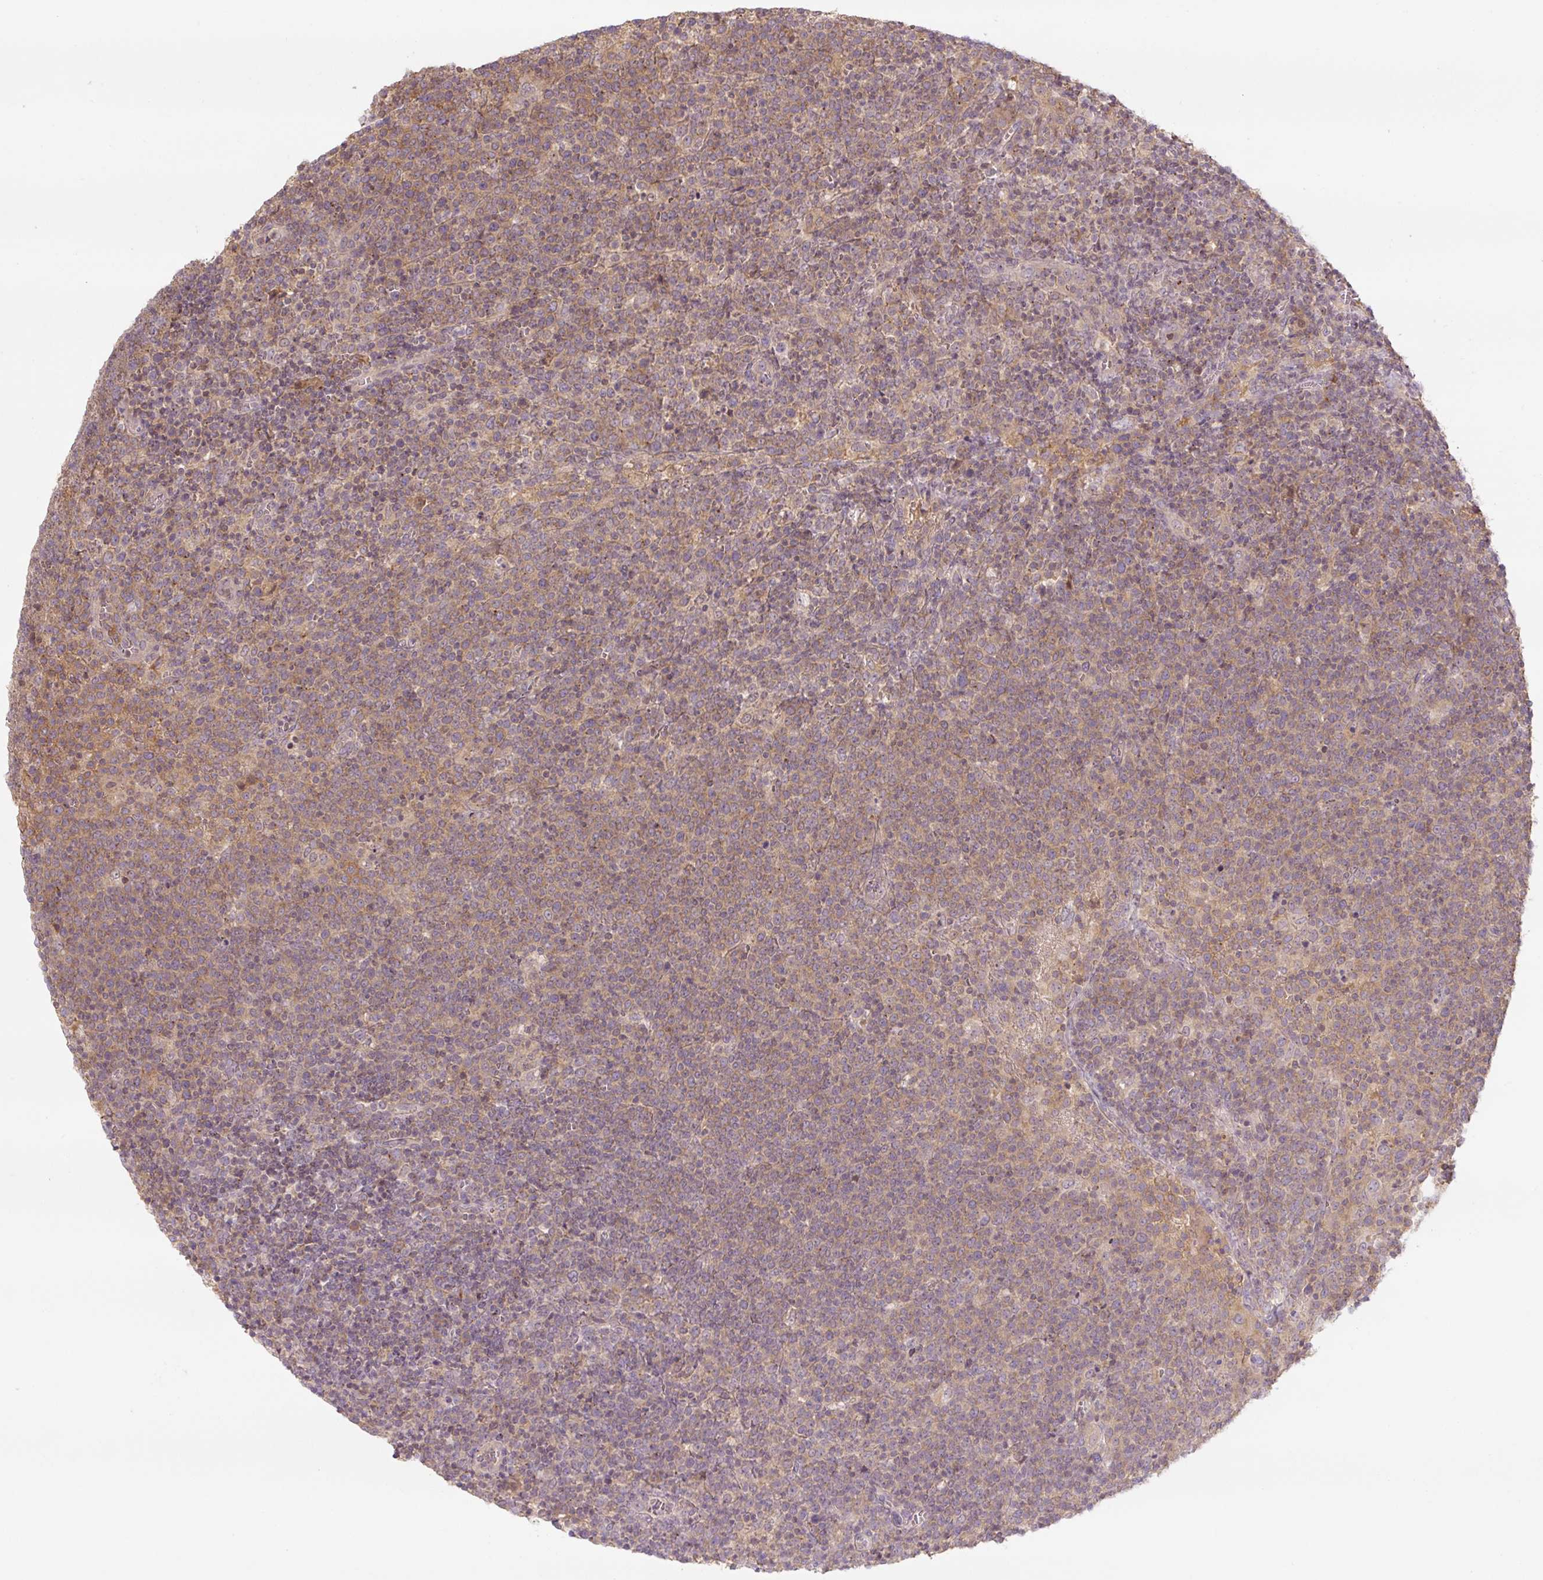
{"staining": {"intensity": "weak", "quantity": "25%-75%", "location": "cytoplasmic/membranous"}, "tissue": "lymphoma", "cell_type": "Tumor cells", "image_type": "cancer", "snomed": [{"axis": "morphology", "description": "Malignant lymphoma, non-Hodgkin's type, High grade"}, {"axis": "topography", "description": "Lymph node"}], "caption": "Malignant lymphoma, non-Hodgkin's type (high-grade) stained with a protein marker reveals weak staining in tumor cells.", "gene": "C2orf73", "patient": {"sex": "male", "age": 61}}